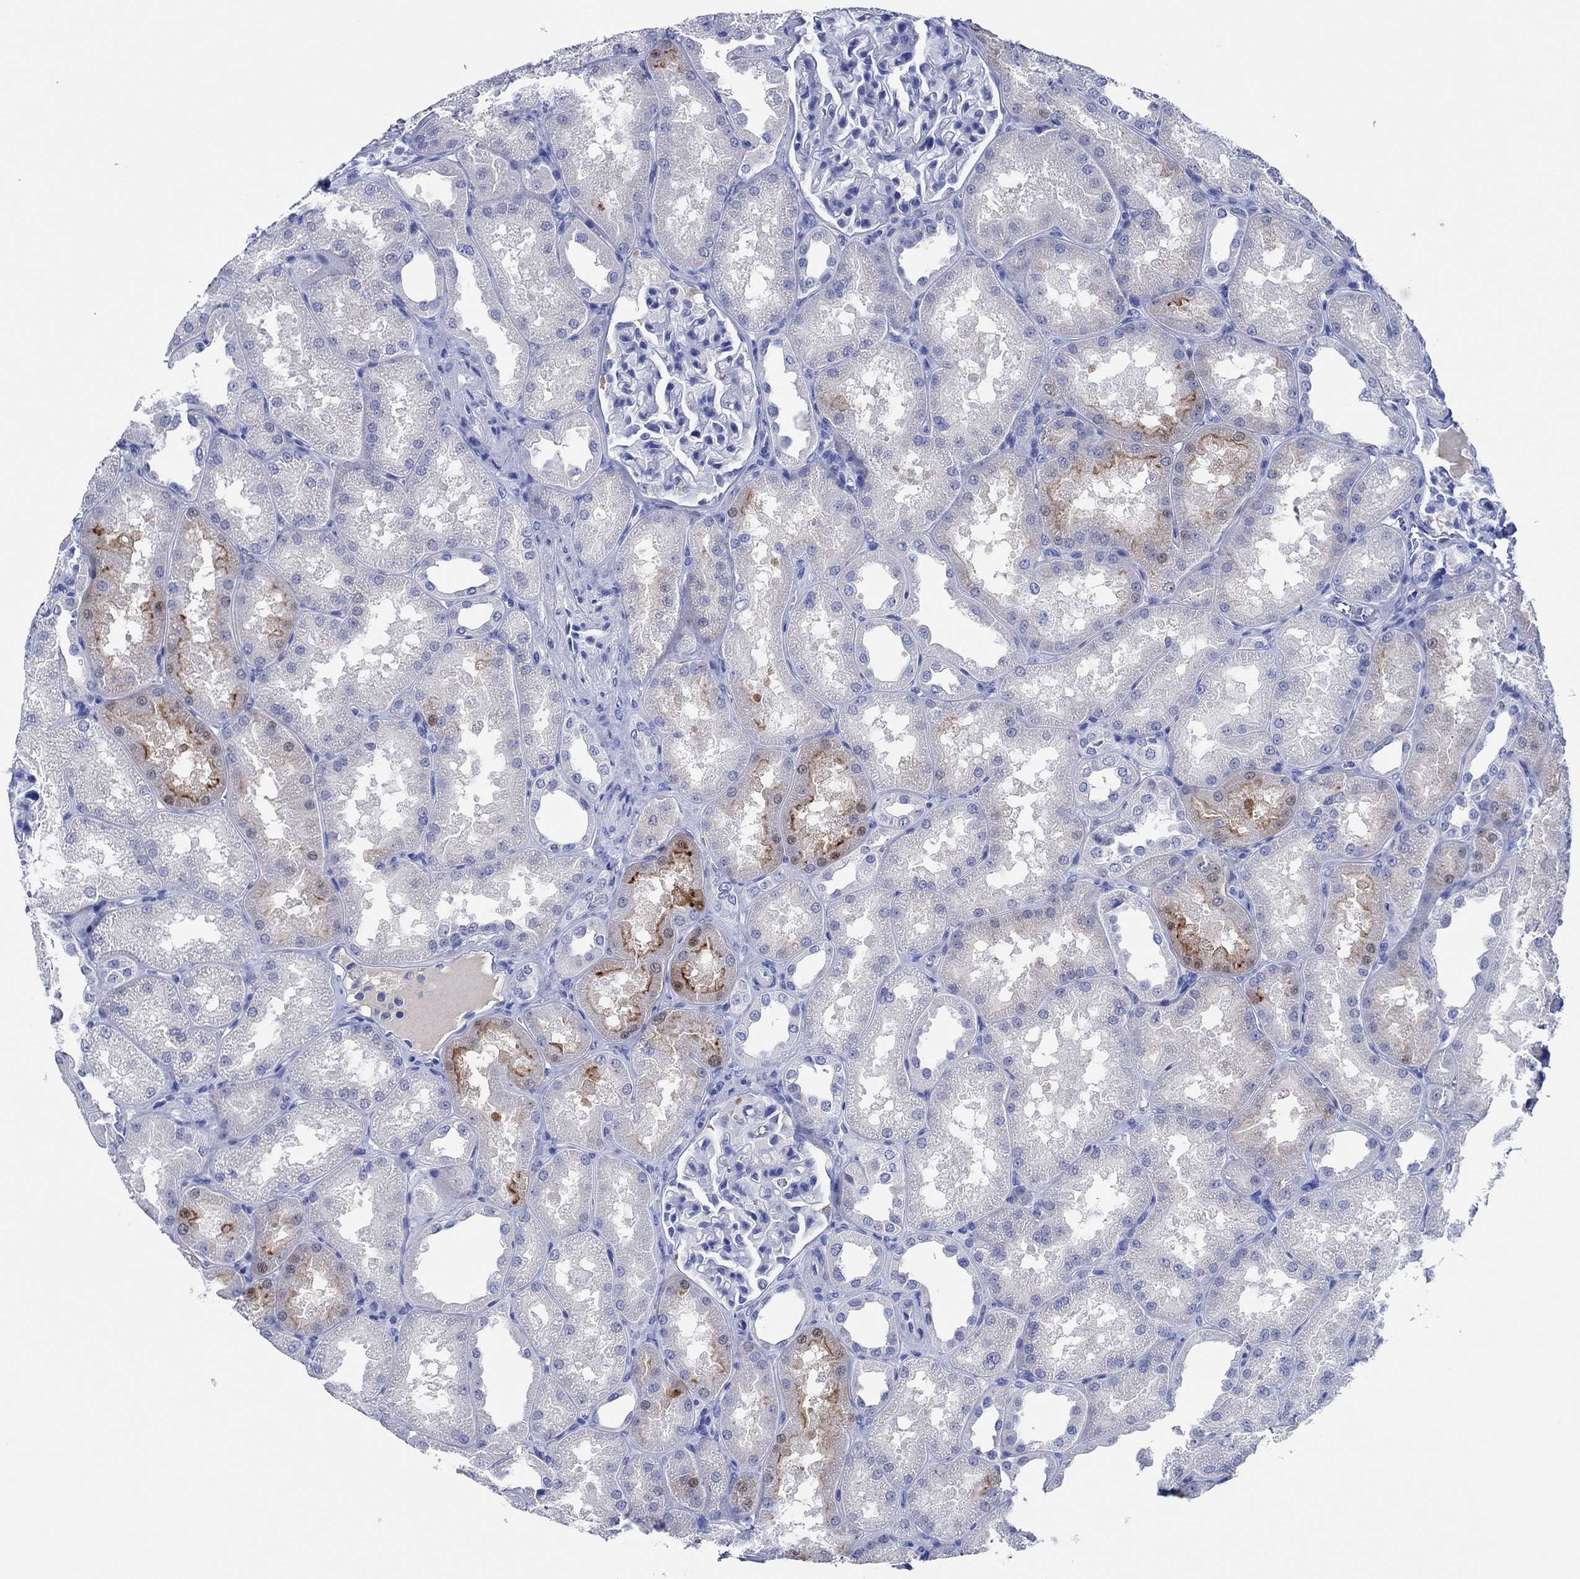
{"staining": {"intensity": "negative", "quantity": "none", "location": "none"}, "tissue": "kidney", "cell_type": "Cells in glomeruli", "image_type": "normal", "snomed": [{"axis": "morphology", "description": "Normal tissue, NOS"}, {"axis": "topography", "description": "Kidney"}], "caption": "A high-resolution micrograph shows IHC staining of benign kidney, which exhibits no significant positivity in cells in glomeruli. (Stains: DAB (3,3'-diaminobenzidine) immunohistochemistry with hematoxylin counter stain, Microscopy: brightfield microscopy at high magnification).", "gene": "CPNE6", "patient": {"sex": "male", "age": 61}}